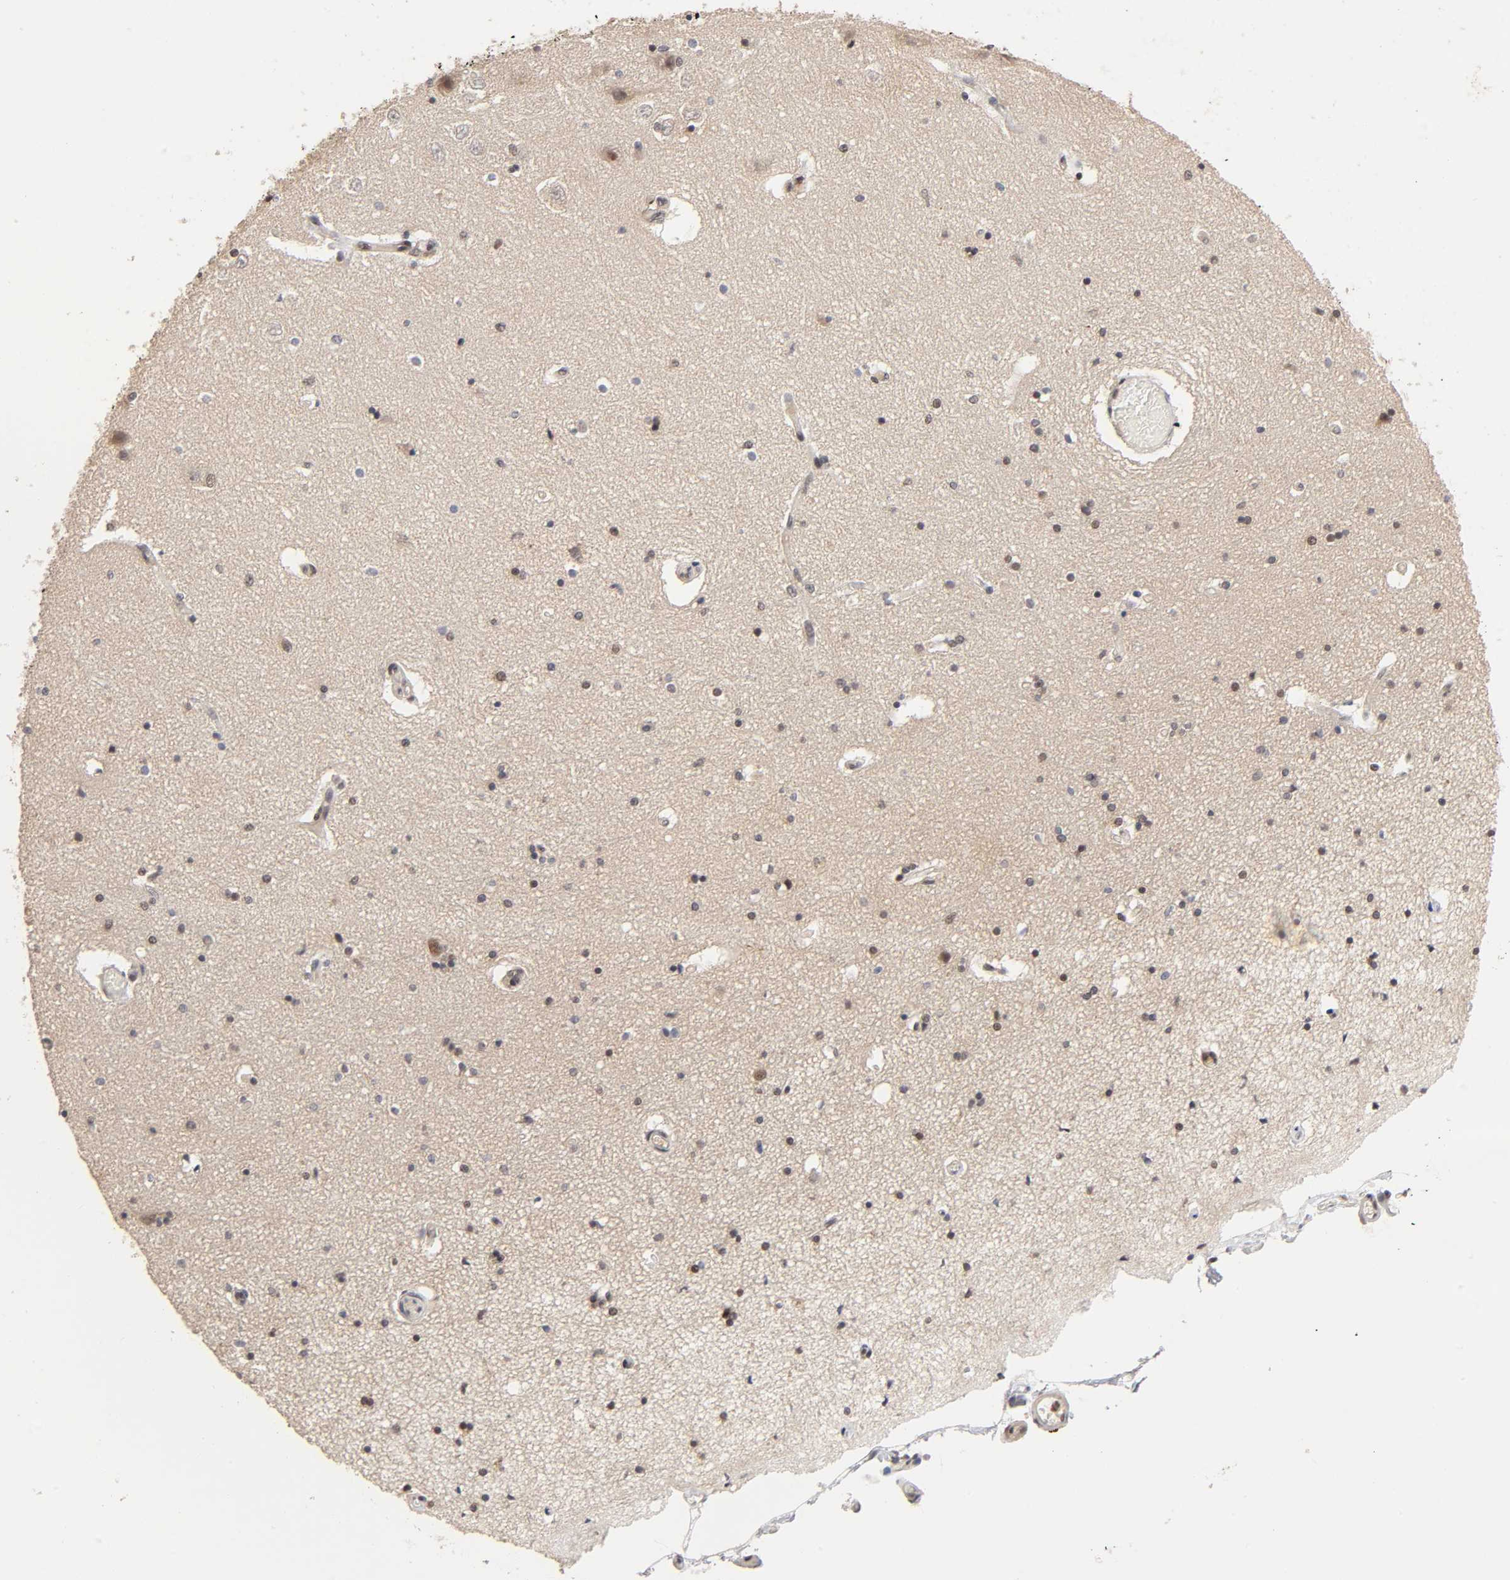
{"staining": {"intensity": "moderate", "quantity": "25%-75%", "location": "nuclear"}, "tissue": "hippocampus", "cell_type": "Glial cells", "image_type": "normal", "snomed": [{"axis": "morphology", "description": "Normal tissue, NOS"}, {"axis": "topography", "description": "Hippocampus"}], "caption": "A histopathology image of hippocampus stained for a protein exhibits moderate nuclear brown staining in glial cells. (Stains: DAB in brown, nuclei in blue, Microscopy: brightfield microscopy at high magnification).", "gene": "EP300", "patient": {"sex": "female", "age": 54}}